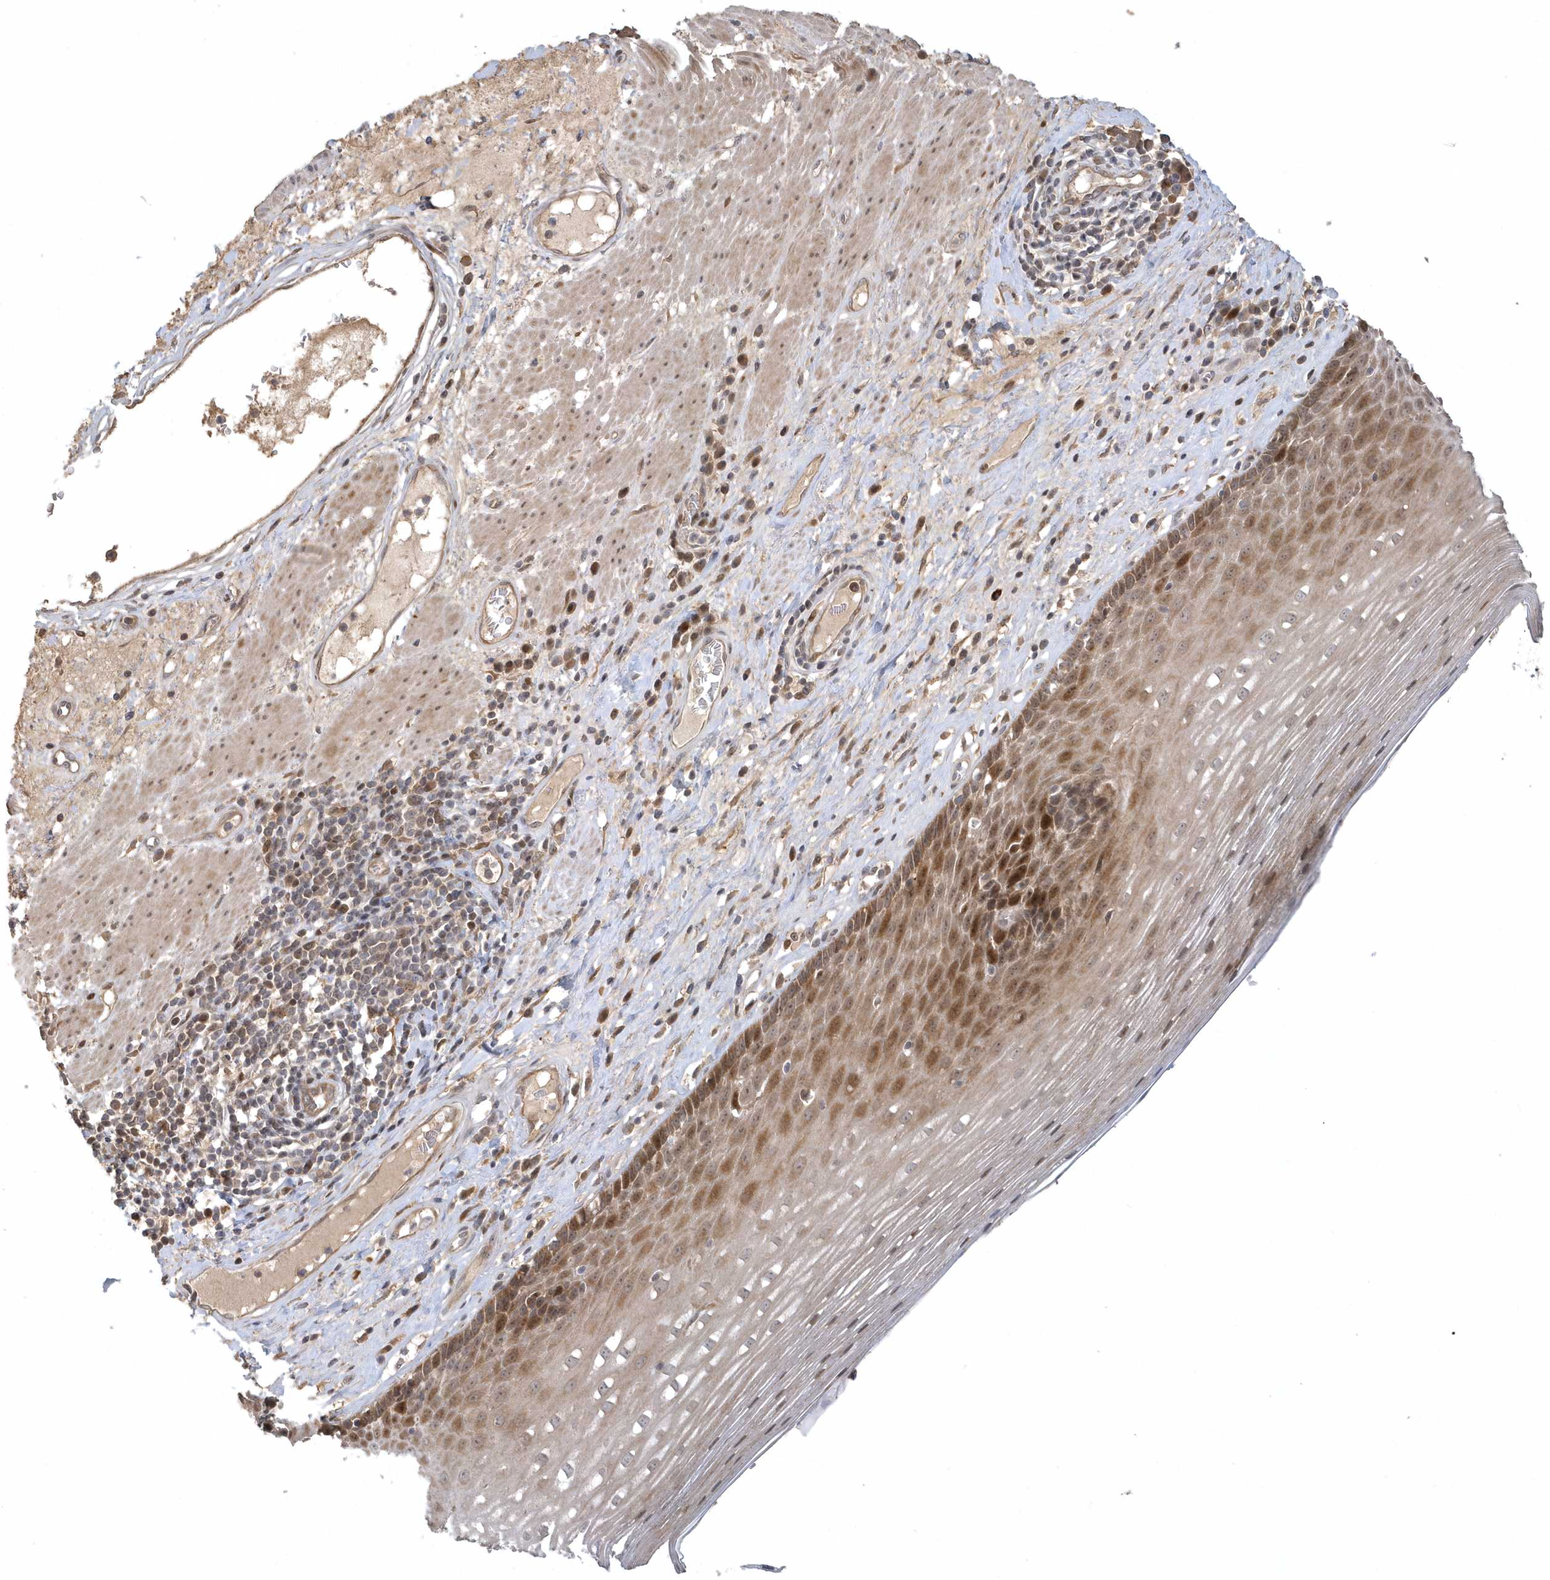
{"staining": {"intensity": "moderate", "quantity": ">75%", "location": "cytoplasmic/membranous,nuclear"}, "tissue": "esophagus", "cell_type": "Squamous epithelial cells", "image_type": "normal", "snomed": [{"axis": "morphology", "description": "Normal tissue, NOS"}, {"axis": "topography", "description": "Esophagus"}], "caption": "DAB (3,3'-diaminobenzidine) immunohistochemical staining of normal human esophagus demonstrates moderate cytoplasmic/membranous,nuclear protein expression in approximately >75% of squamous epithelial cells. (Stains: DAB in brown, nuclei in blue, Microscopy: brightfield microscopy at high magnification).", "gene": "TRAIP", "patient": {"sex": "male", "age": 62}}